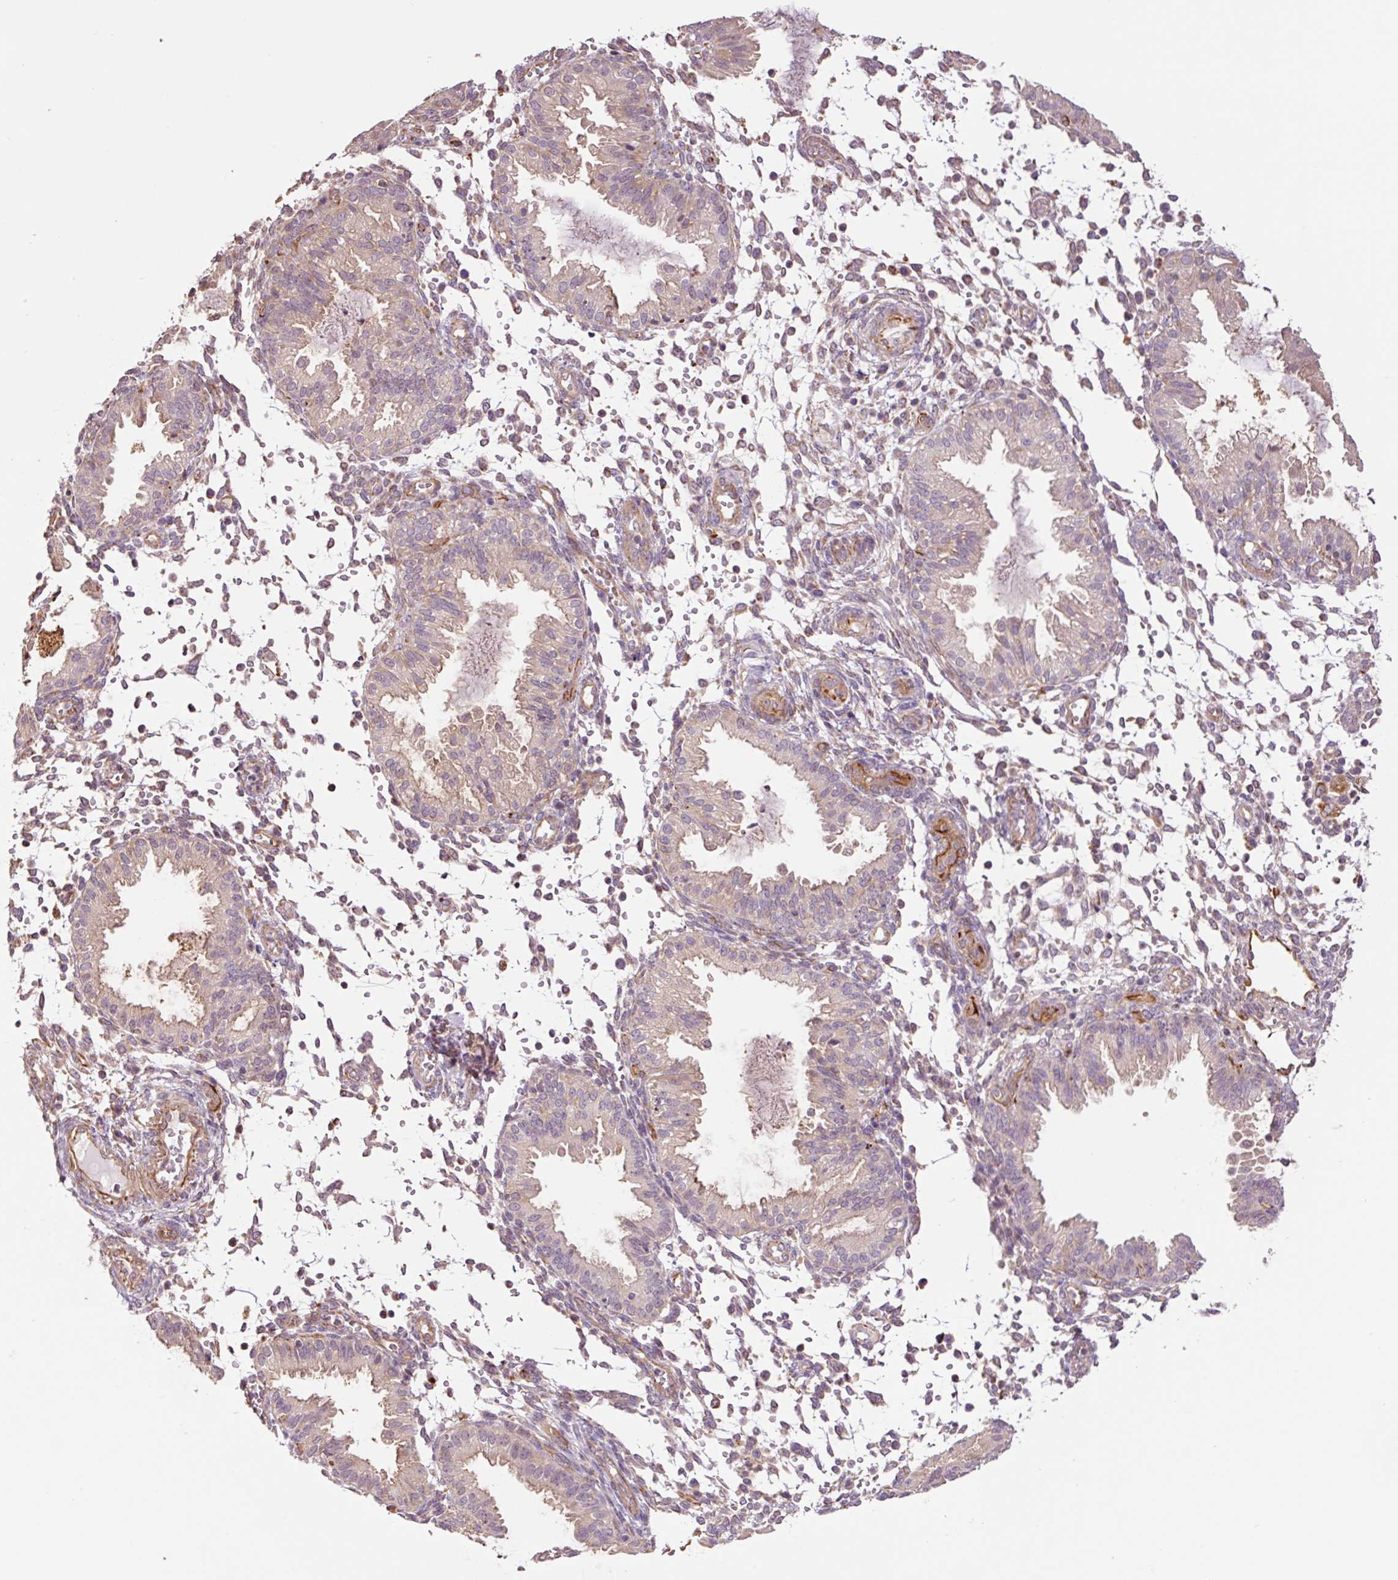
{"staining": {"intensity": "weak", "quantity": "<25%", "location": "cytoplasmic/membranous"}, "tissue": "endometrium", "cell_type": "Cells in endometrial stroma", "image_type": "normal", "snomed": [{"axis": "morphology", "description": "Normal tissue, NOS"}, {"axis": "topography", "description": "Endometrium"}], "caption": "Immunohistochemistry (IHC) photomicrograph of benign endometrium: endometrium stained with DAB (3,3'-diaminobenzidine) shows no significant protein expression in cells in endometrial stroma.", "gene": "PCK2", "patient": {"sex": "female", "age": 33}}